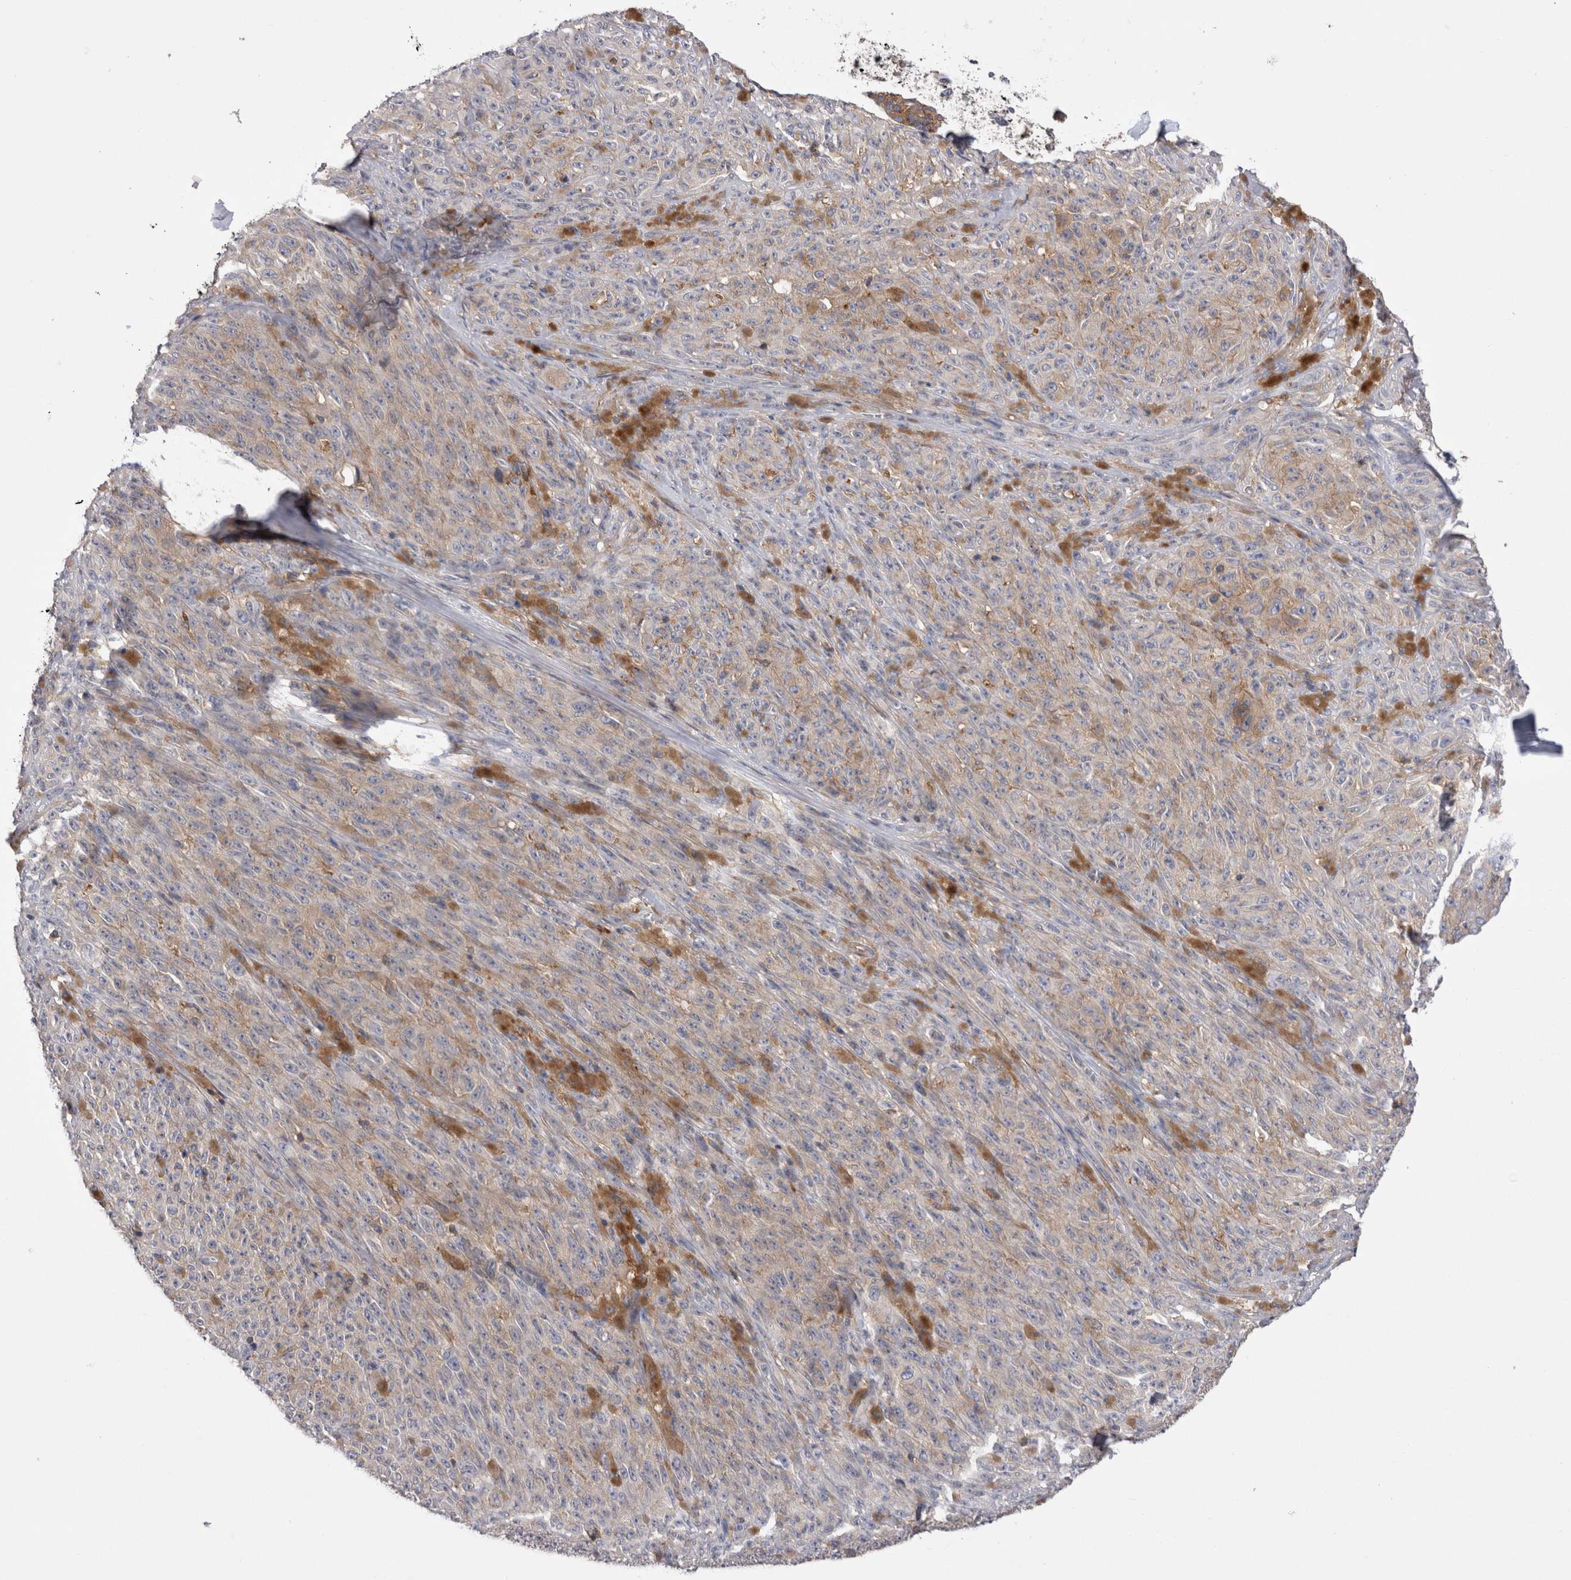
{"staining": {"intensity": "weak", "quantity": ">75%", "location": "cytoplasmic/membranous"}, "tissue": "melanoma", "cell_type": "Tumor cells", "image_type": "cancer", "snomed": [{"axis": "morphology", "description": "Malignant melanoma, NOS"}, {"axis": "topography", "description": "Skin"}], "caption": "Melanoma stained for a protein (brown) displays weak cytoplasmic/membranous positive expression in about >75% of tumor cells.", "gene": "RAB11FIP1", "patient": {"sex": "female", "age": 82}}